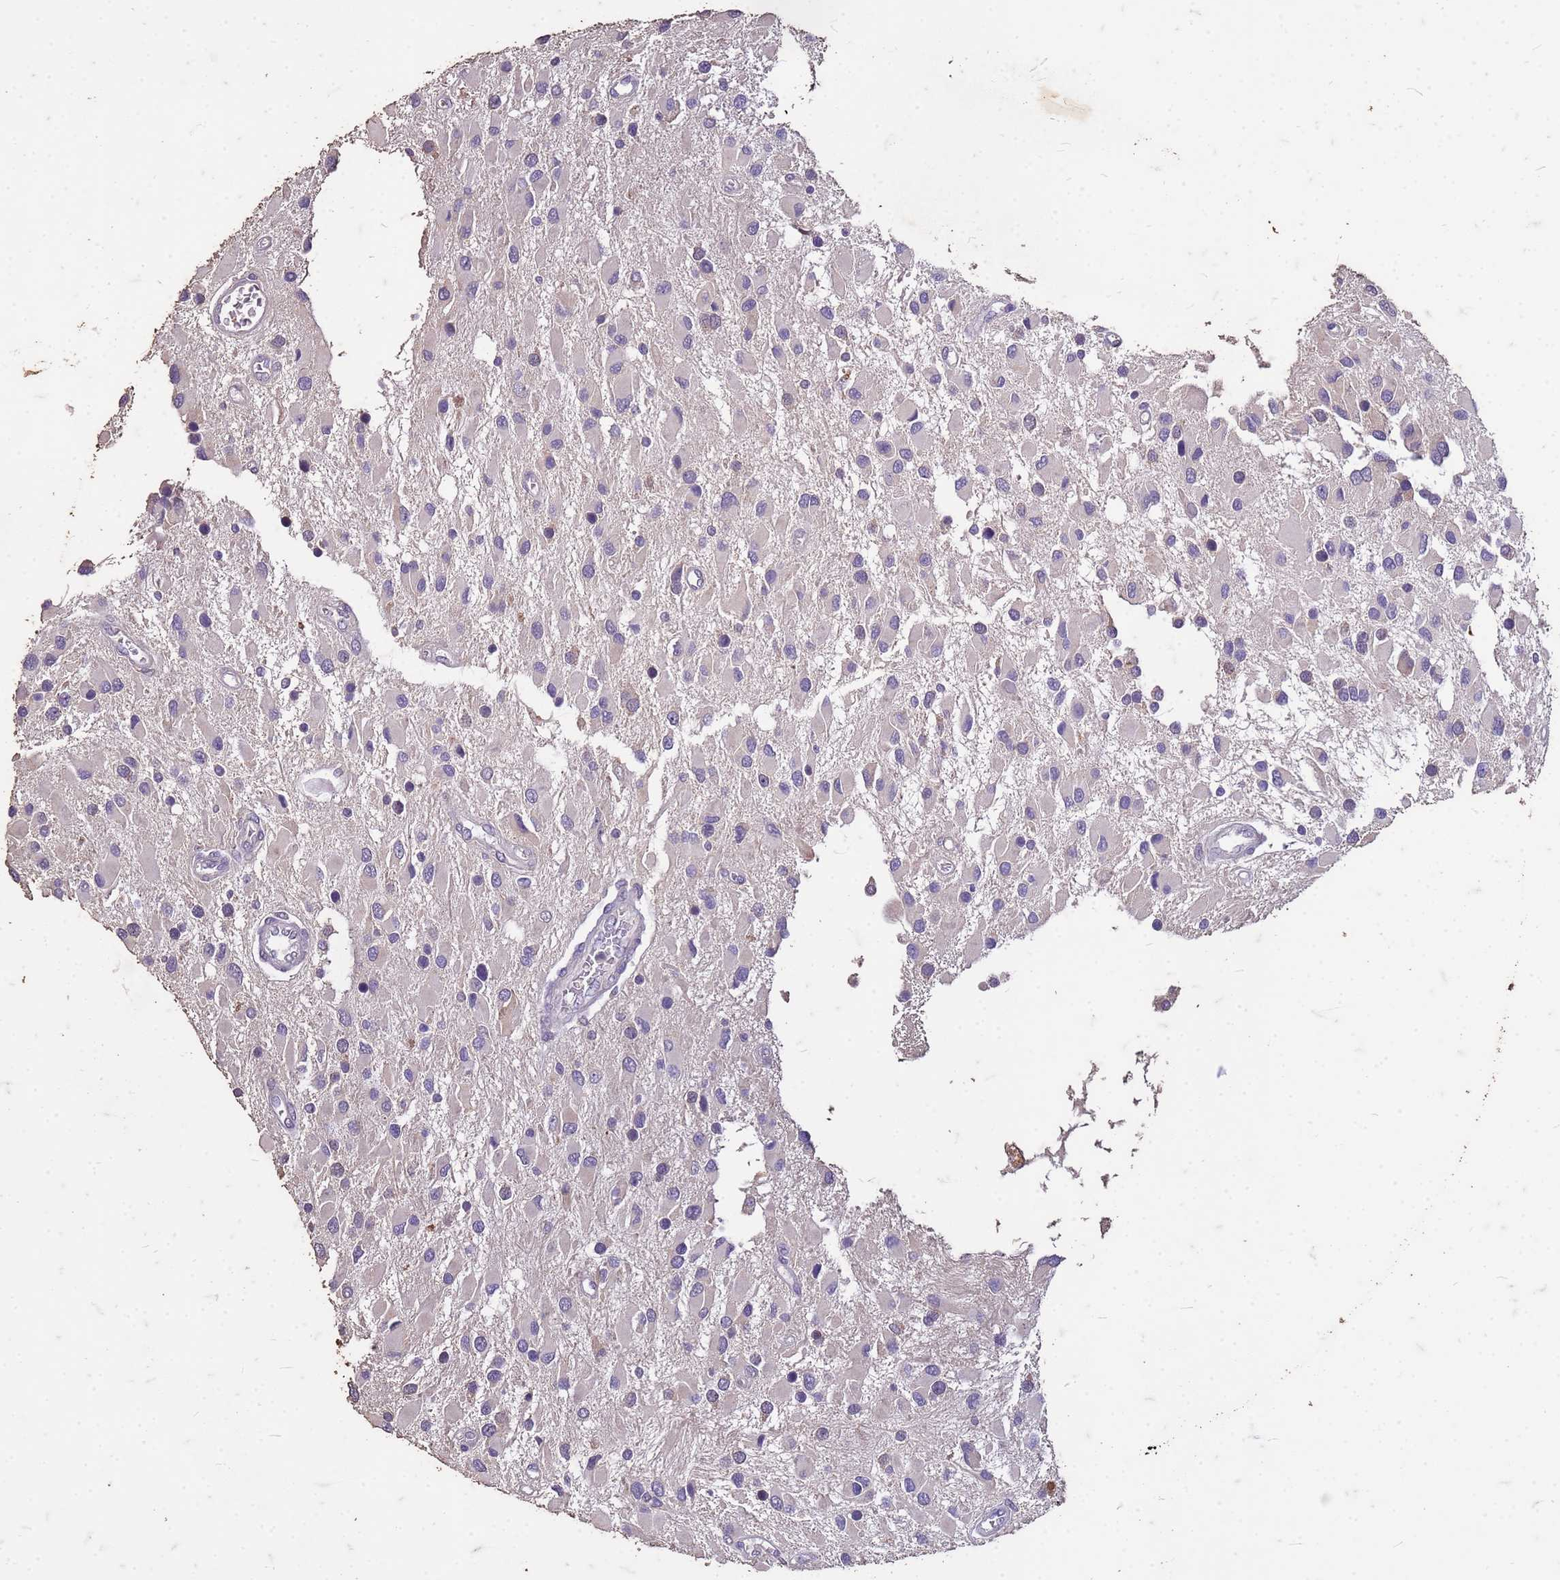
{"staining": {"intensity": "negative", "quantity": "none", "location": "none"}, "tissue": "glioma", "cell_type": "Tumor cells", "image_type": "cancer", "snomed": [{"axis": "morphology", "description": "Glioma, malignant, High grade"}, {"axis": "topography", "description": "Brain"}], "caption": "DAB (3,3'-diaminobenzidine) immunohistochemical staining of human glioma shows no significant expression in tumor cells.", "gene": "FAM184B", "patient": {"sex": "male", "age": 53}}